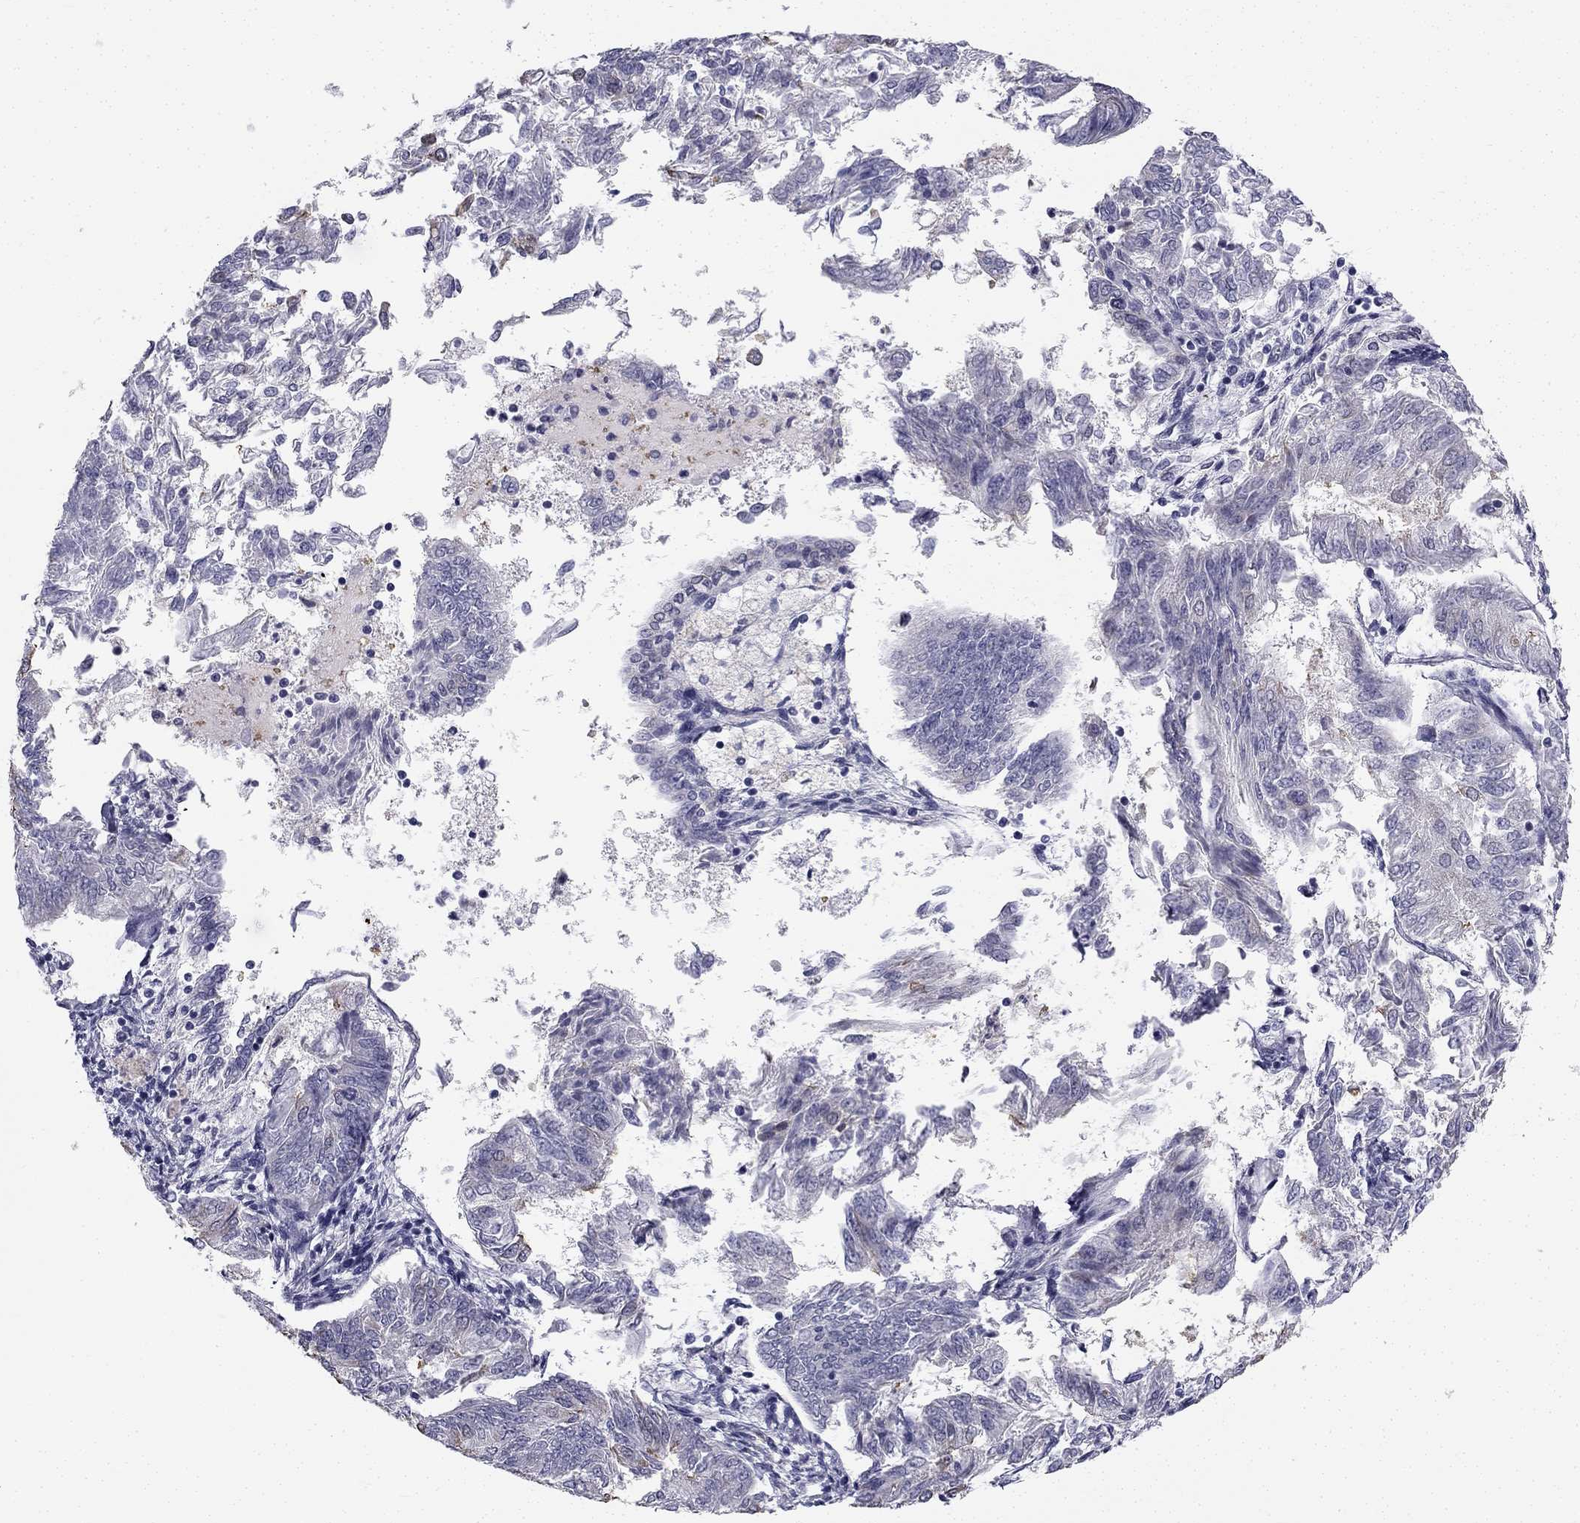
{"staining": {"intensity": "negative", "quantity": "none", "location": "none"}, "tissue": "endometrial cancer", "cell_type": "Tumor cells", "image_type": "cancer", "snomed": [{"axis": "morphology", "description": "Adenocarcinoma, NOS"}, {"axis": "topography", "description": "Endometrium"}], "caption": "Immunohistochemical staining of human endometrial cancer reveals no significant positivity in tumor cells. The staining is performed using DAB (3,3'-diaminobenzidine) brown chromogen with nuclei counter-stained in using hematoxylin.", "gene": "CCDC40", "patient": {"sex": "female", "age": 58}}